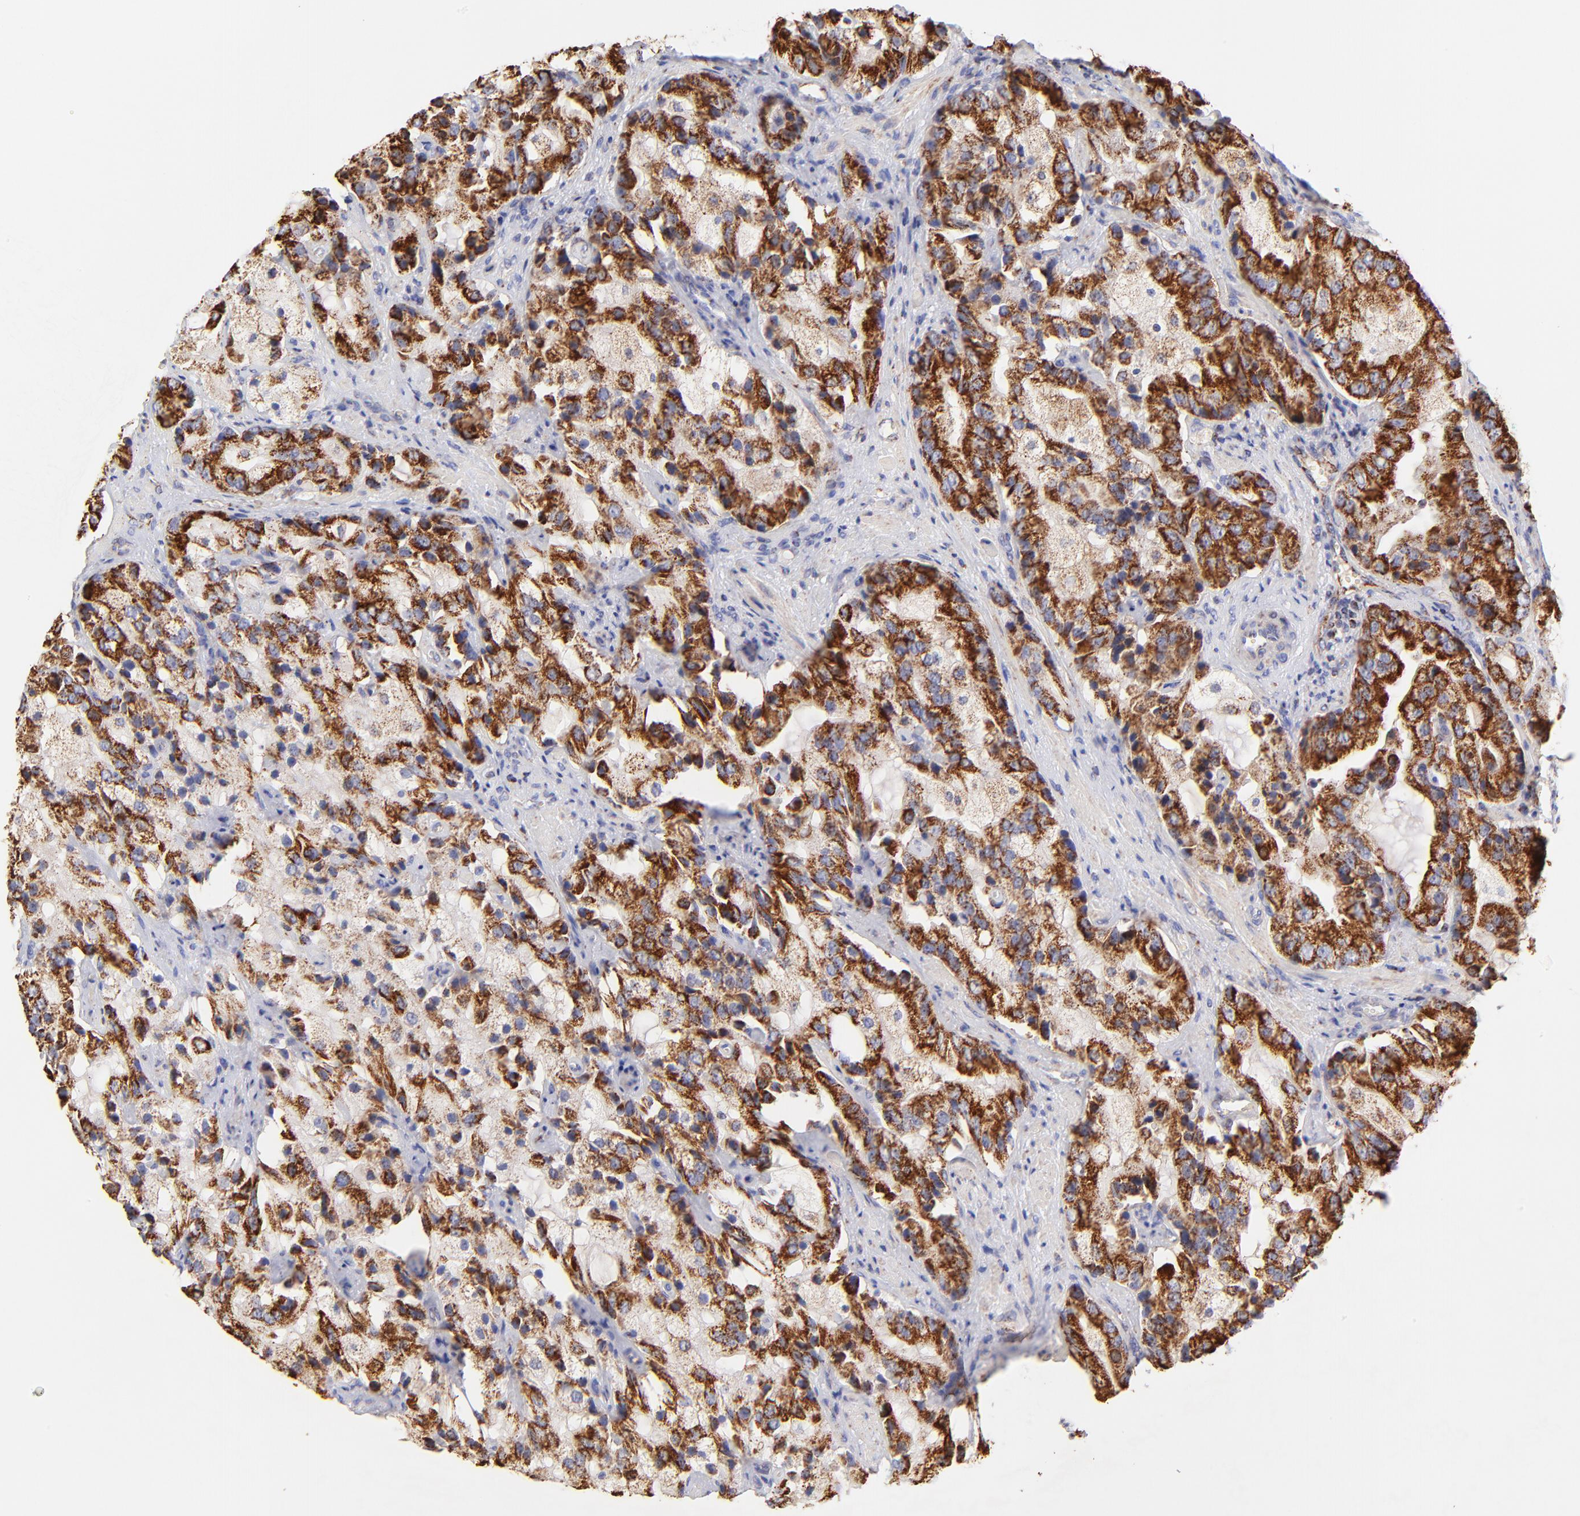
{"staining": {"intensity": "strong", "quantity": ">75%", "location": "cytoplasmic/membranous"}, "tissue": "prostate cancer", "cell_type": "Tumor cells", "image_type": "cancer", "snomed": [{"axis": "morphology", "description": "Adenocarcinoma, High grade"}, {"axis": "topography", "description": "Prostate"}], "caption": "The immunohistochemical stain labels strong cytoplasmic/membranous positivity in tumor cells of prostate cancer (adenocarcinoma (high-grade)) tissue.", "gene": "ECH1", "patient": {"sex": "male", "age": 70}}